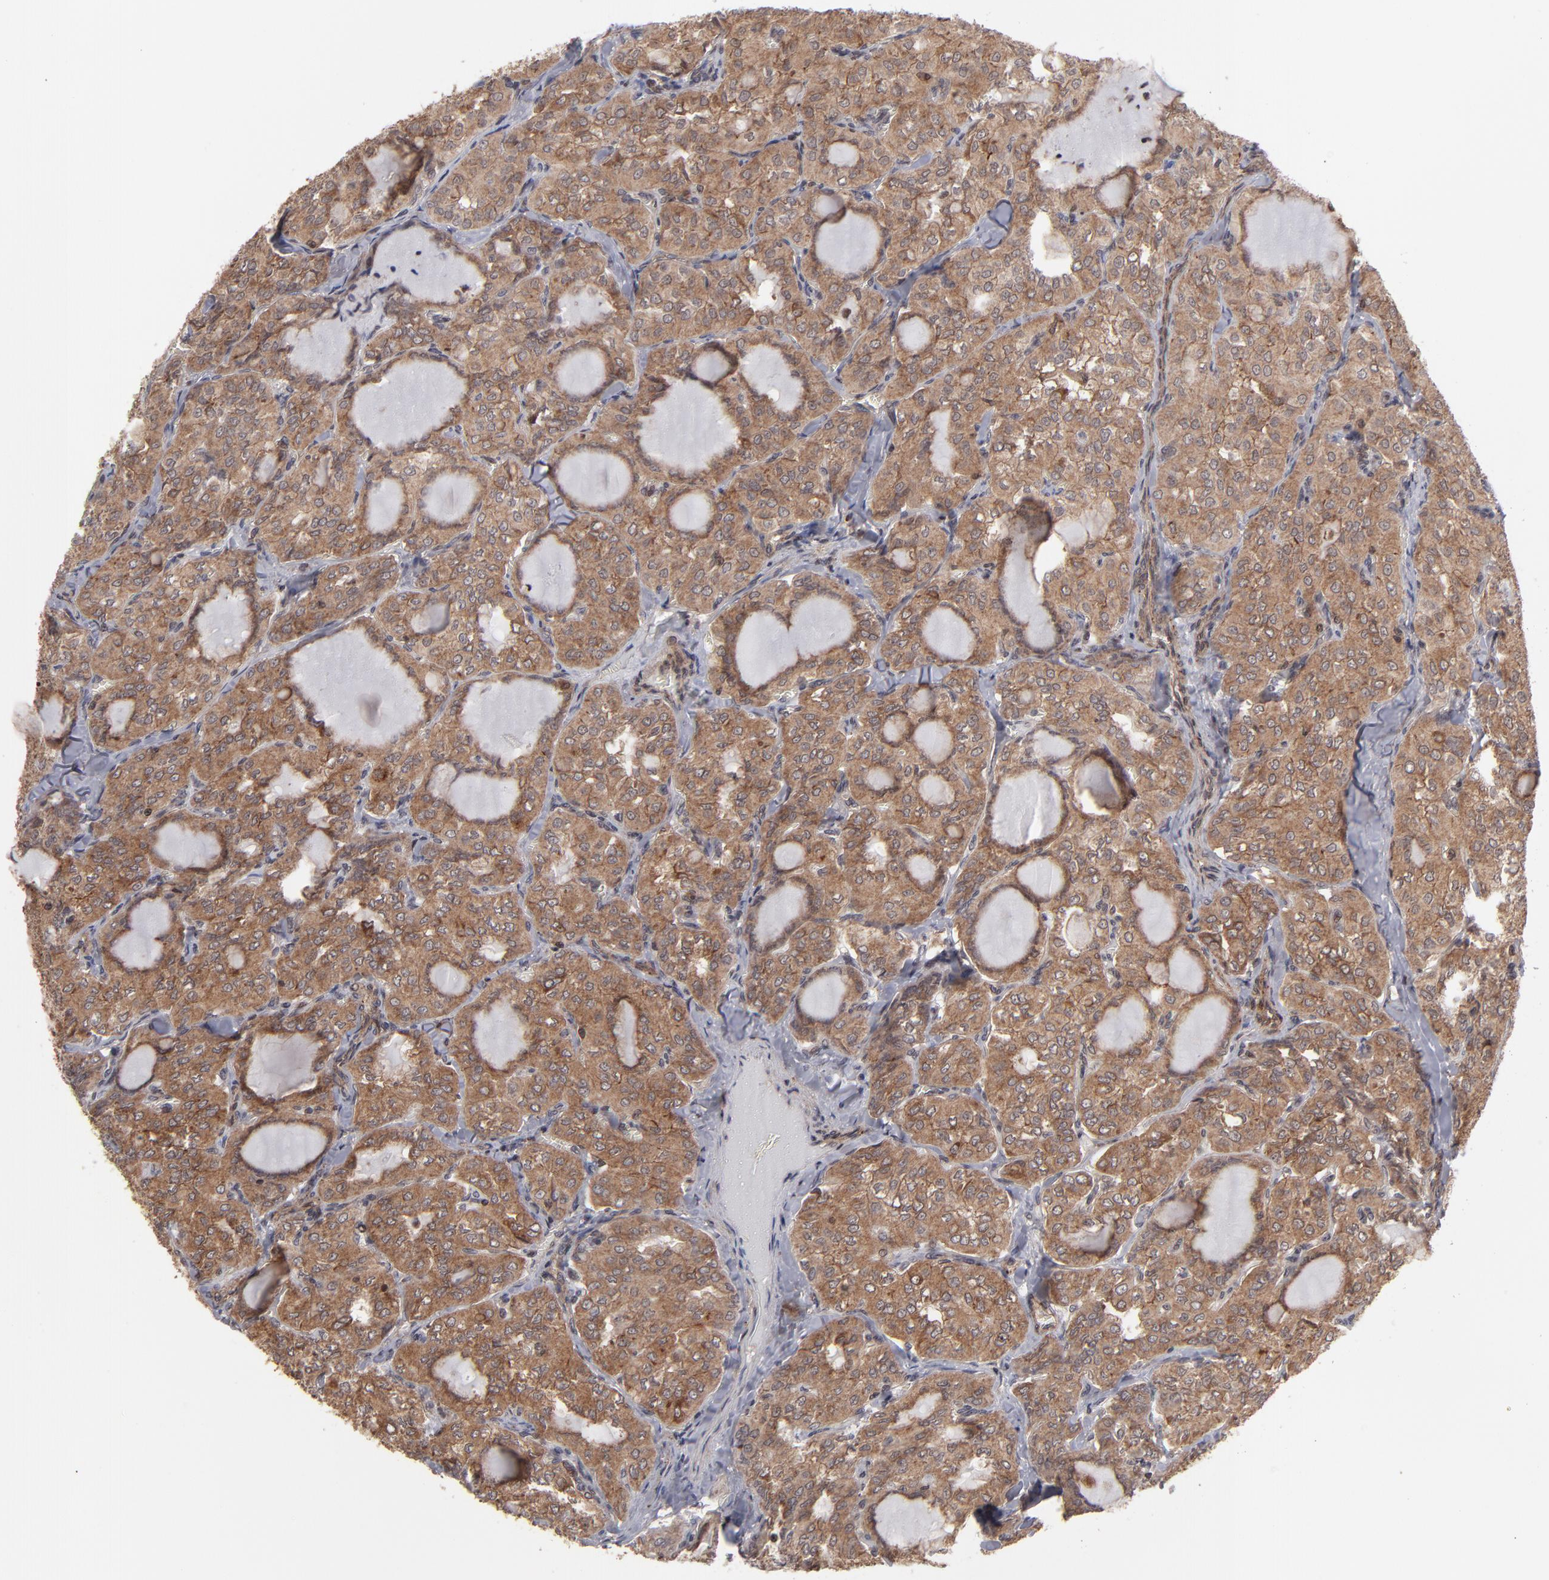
{"staining": {"intensity": "strong", "quantity": ">75%", "location": "cytoplasmic/membranous,nuclear"}, "tissue": "thyroid cancer", "cell_type": "Tumor cells", "image_type": "cancer", "snomed": [{"axis": "morphology", "description": "Papillary adenocarcinoma, NOS"}, {"axis": "topography", "description": "Thyroid gland"}], "caption": "An image of human thyroid papillary adenocarcinoma stained for a protein displays strong cytoplasmic/membranous and nuclear brown staining in tumor cells.", "gene": "RGS6", "patient": {"sex": "male", "age": 20}}